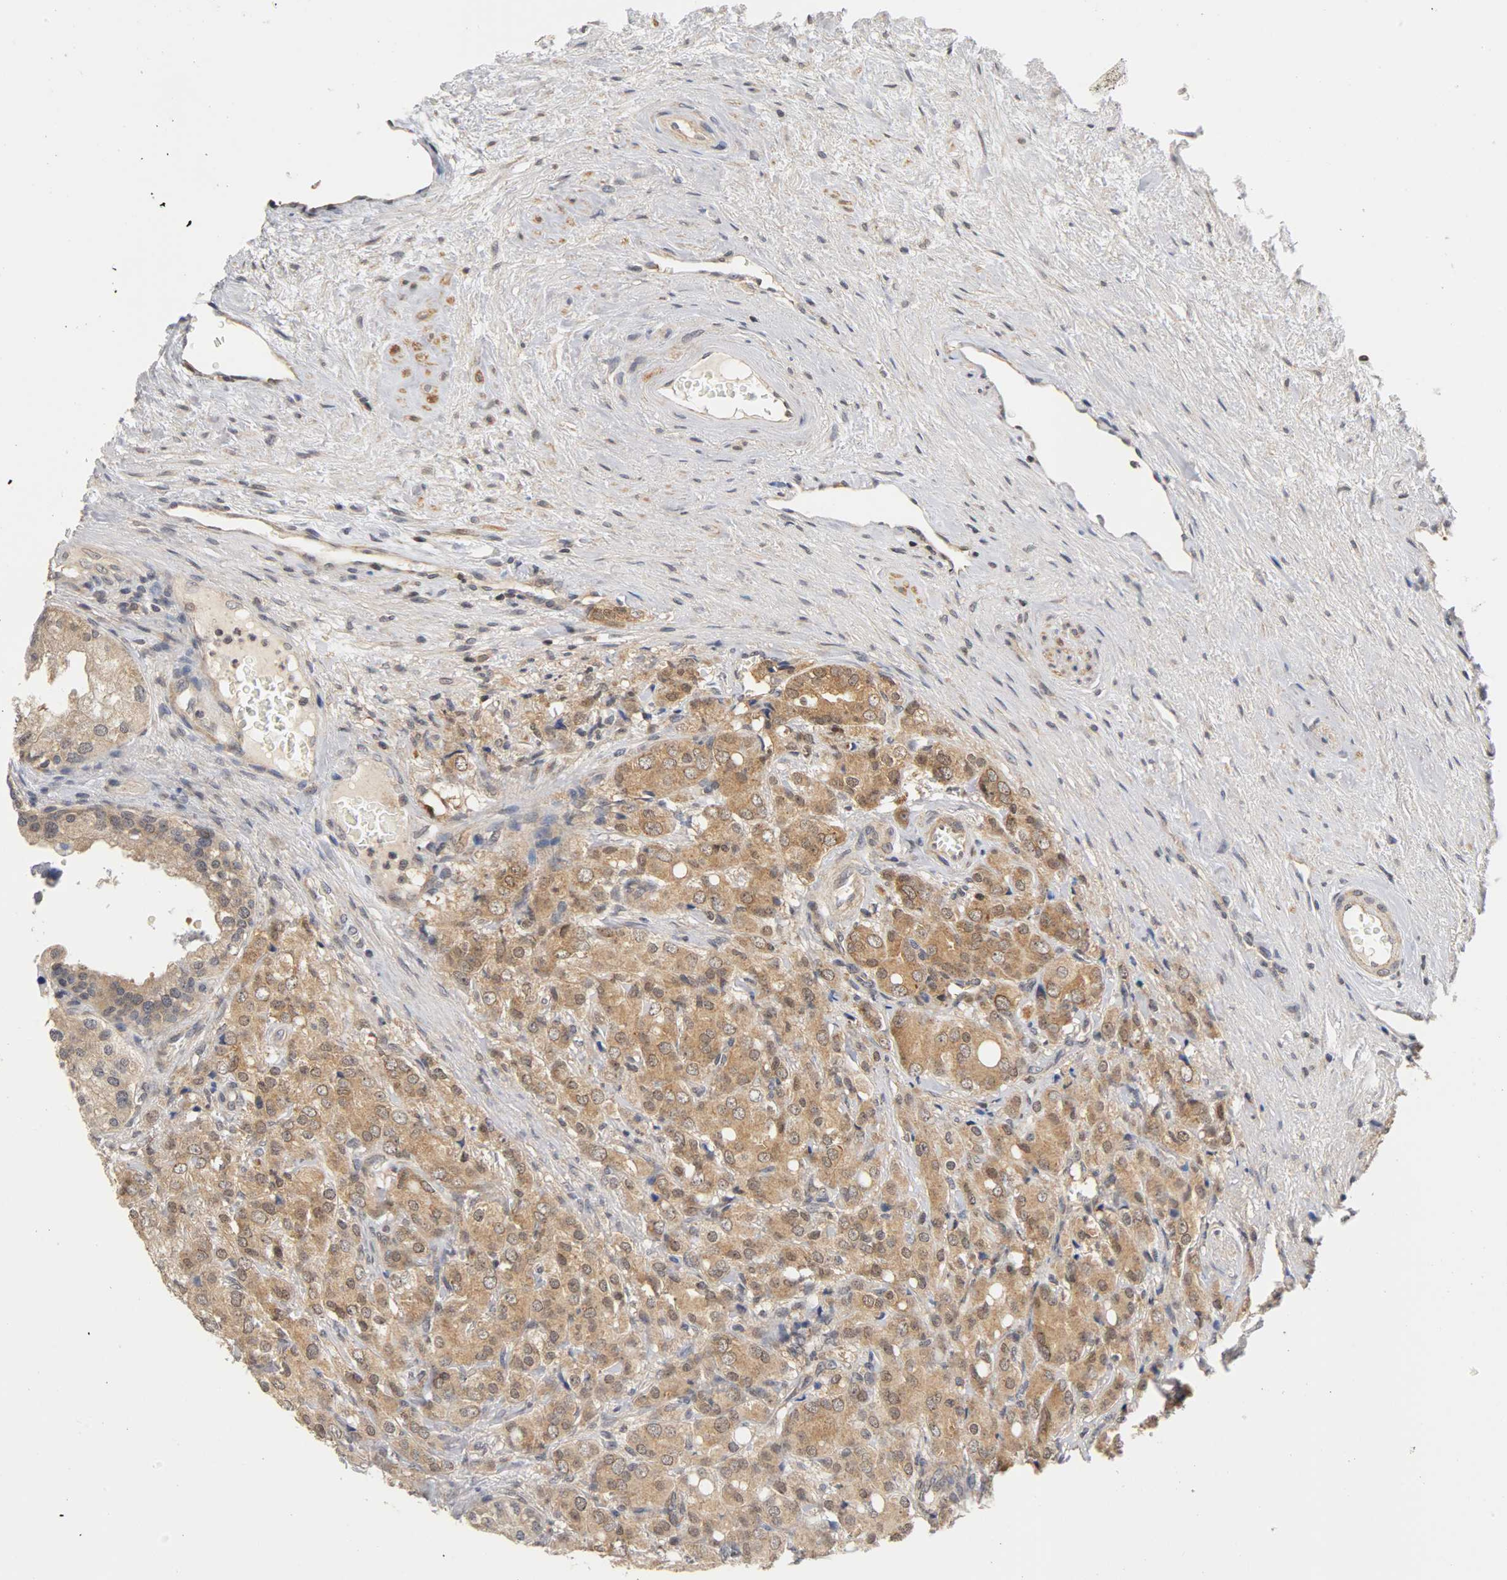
{"staining": {"intensity": "moderate", "quantity": ">75%", "location": "cytoplasmic/membranous,nuclear"}, "tissue": "prostate cancer", "cell_type": "Tumor cells", "image_type": "cancer", "snomed": [{"axis": "morphology", "description": "Adenocarcinoma, High grade"}, {"axis": "topography", "description": "Prostate"}], "caption": "Human prostate cancer stained with a brown dye exhibits moderate cytoplasmic/membranous and nuclear positive staining in about >75% of tumor cells.", "gene": "UBE2M", "patient": {"sex": "male", "age": 68}}